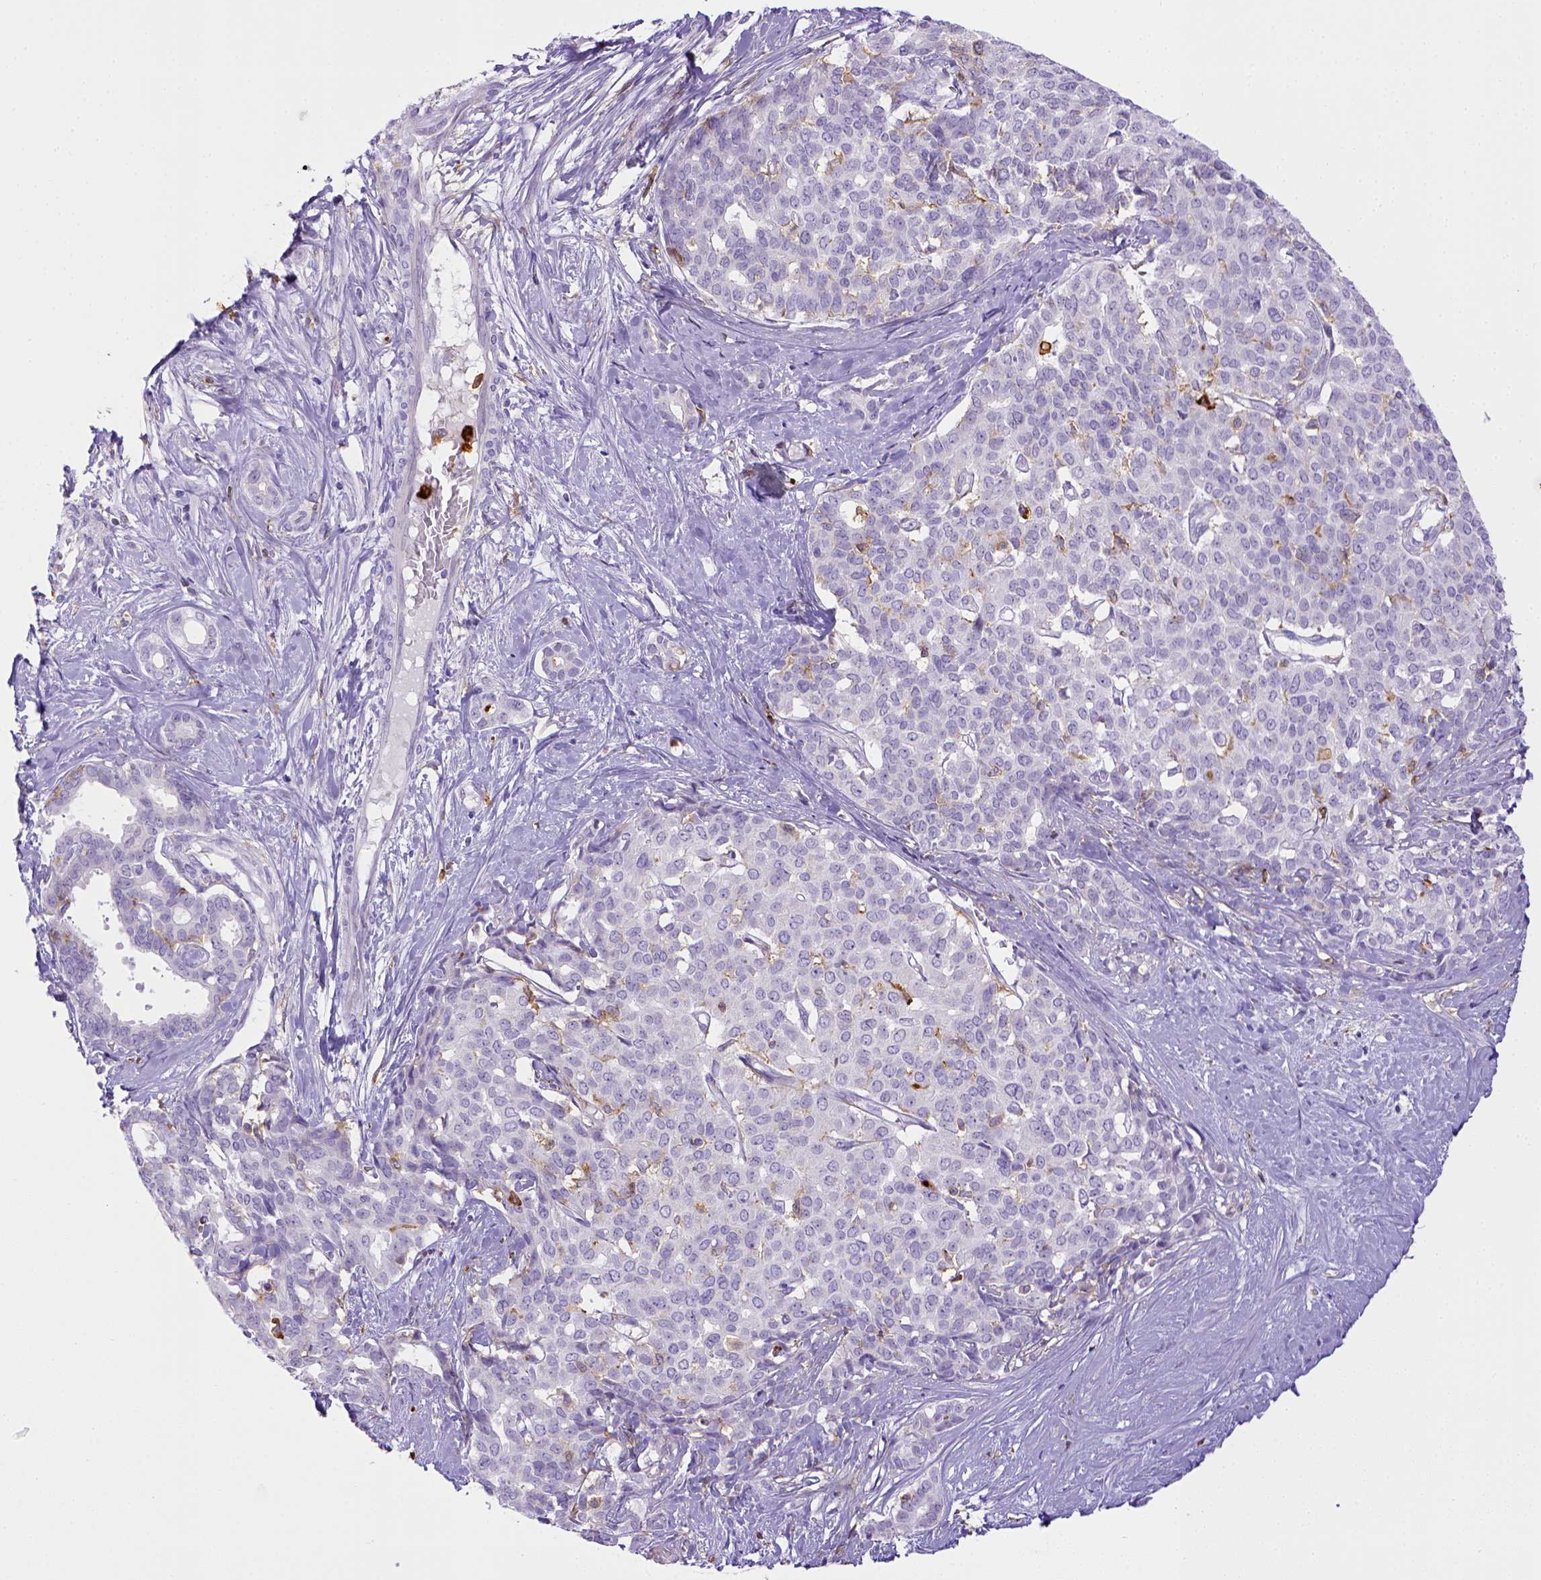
{"staining": {"intensity": "negative", "quantity": "none", "location": "none"}, "tissue": "liver cancer", "cell_type": "Tumor cells", "image_type": "cancer", "snomed": [{"axis": "morphology", "description": "Cholangiocarcinoma"}, {"axis": "topography", "description": "Liver"}], "caption": "This is an immunohistochemistry (IHC) histopathology image of human liver cholangiocarcinoma. There is no staining in tumor cells.", "gene": "ITGAM", "patient": {"sex": "female", "age": 47}}